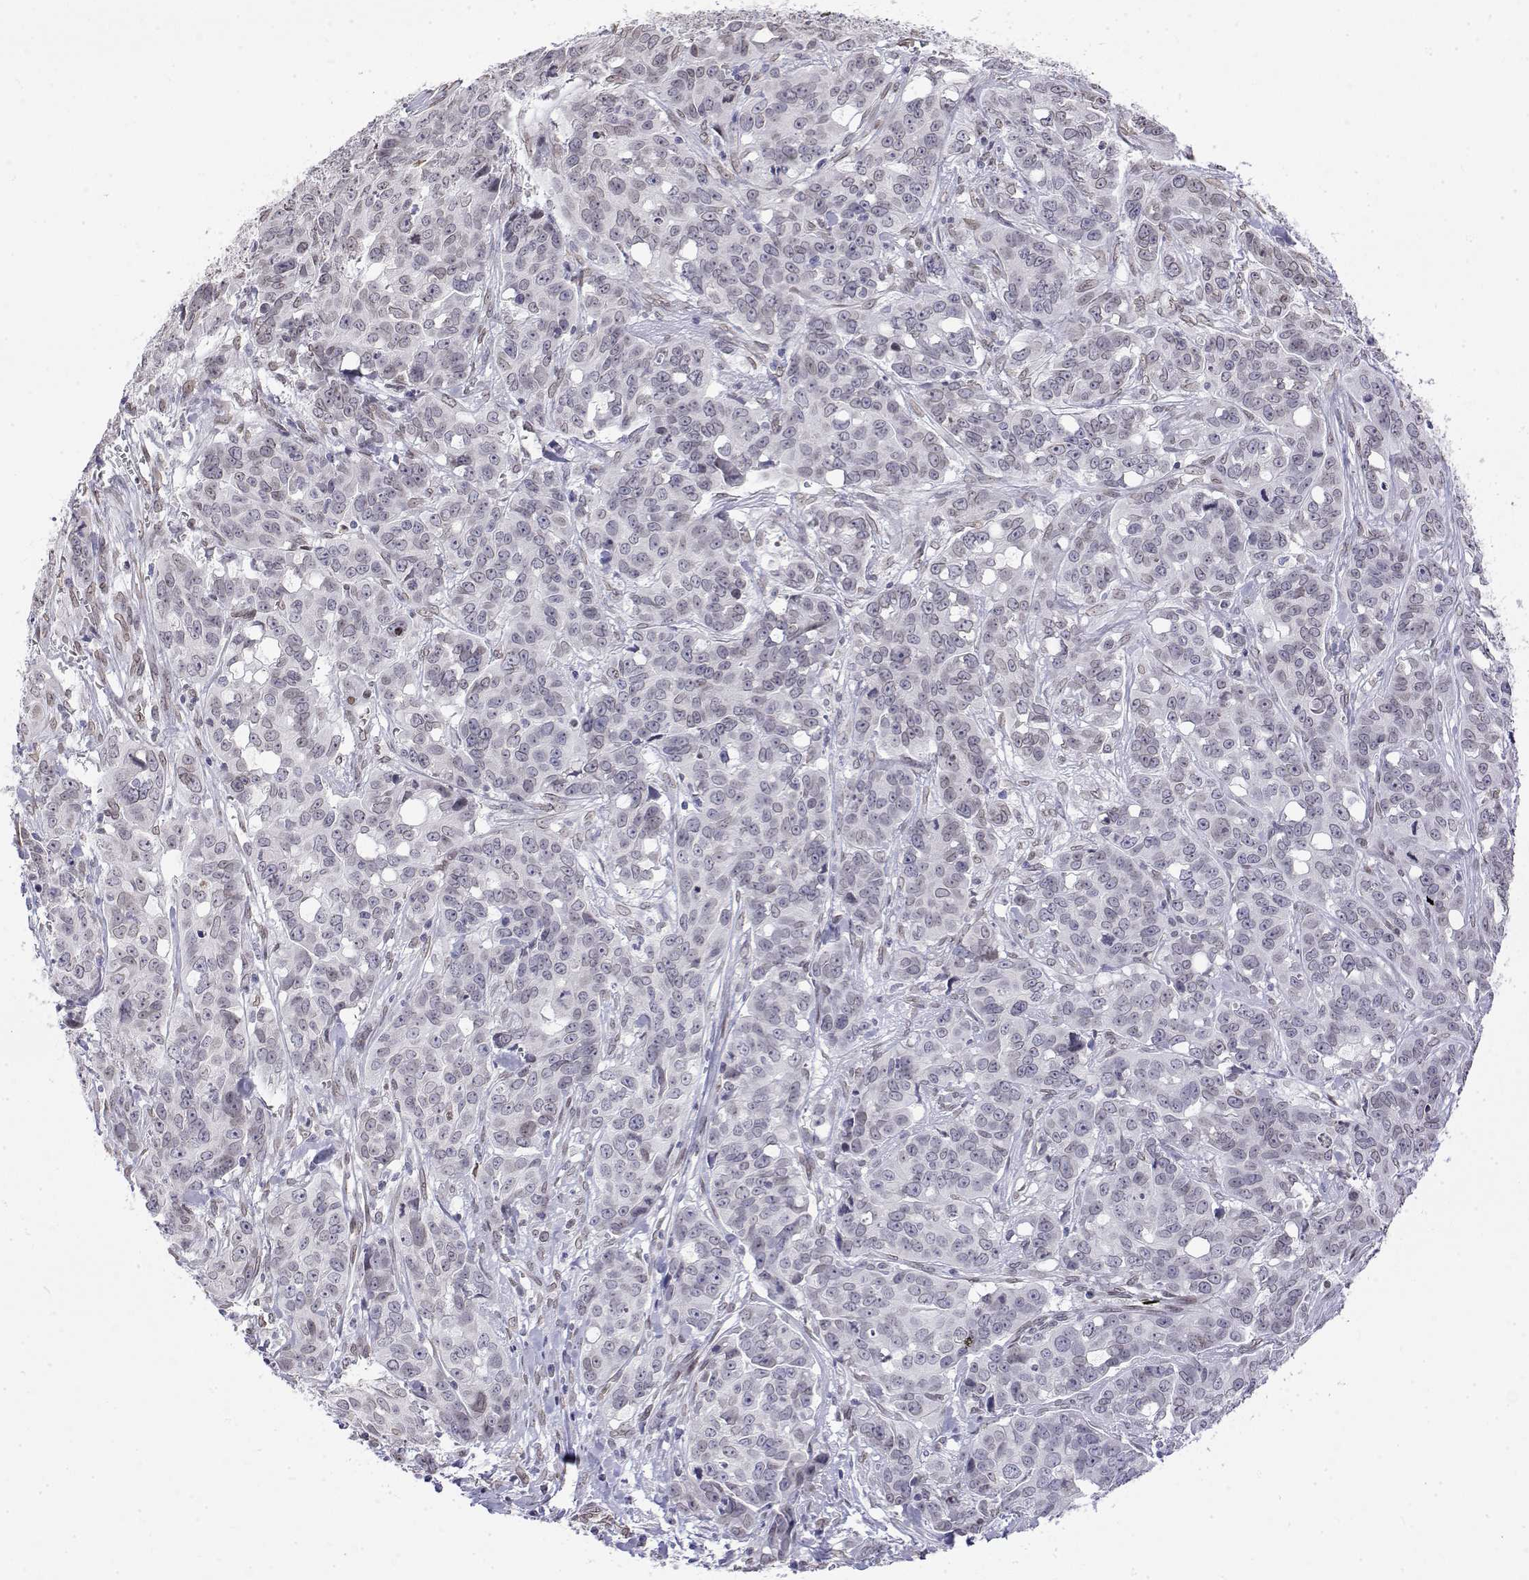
{"staining": {"intensity": "negative", "quantity": "none", "location": "none"}, "tissue": "ovarian cancer", "cell_type": "Tumor cells", "image_type": "cancer", "snomed": [{"axis": "morphology", "description": "Carcinoma, endometroid"}, {"axis": "topography", "description": "Ovary"}], "caption": "Tumor cells show no significant protein expression in ovarian cancer. (Brightfield microscopy of DAB (3,3'-diaminobenzidine) IHC at high magnification).", "gene": "ZNF532", "patient": {"sex": "female", "age": 78}}